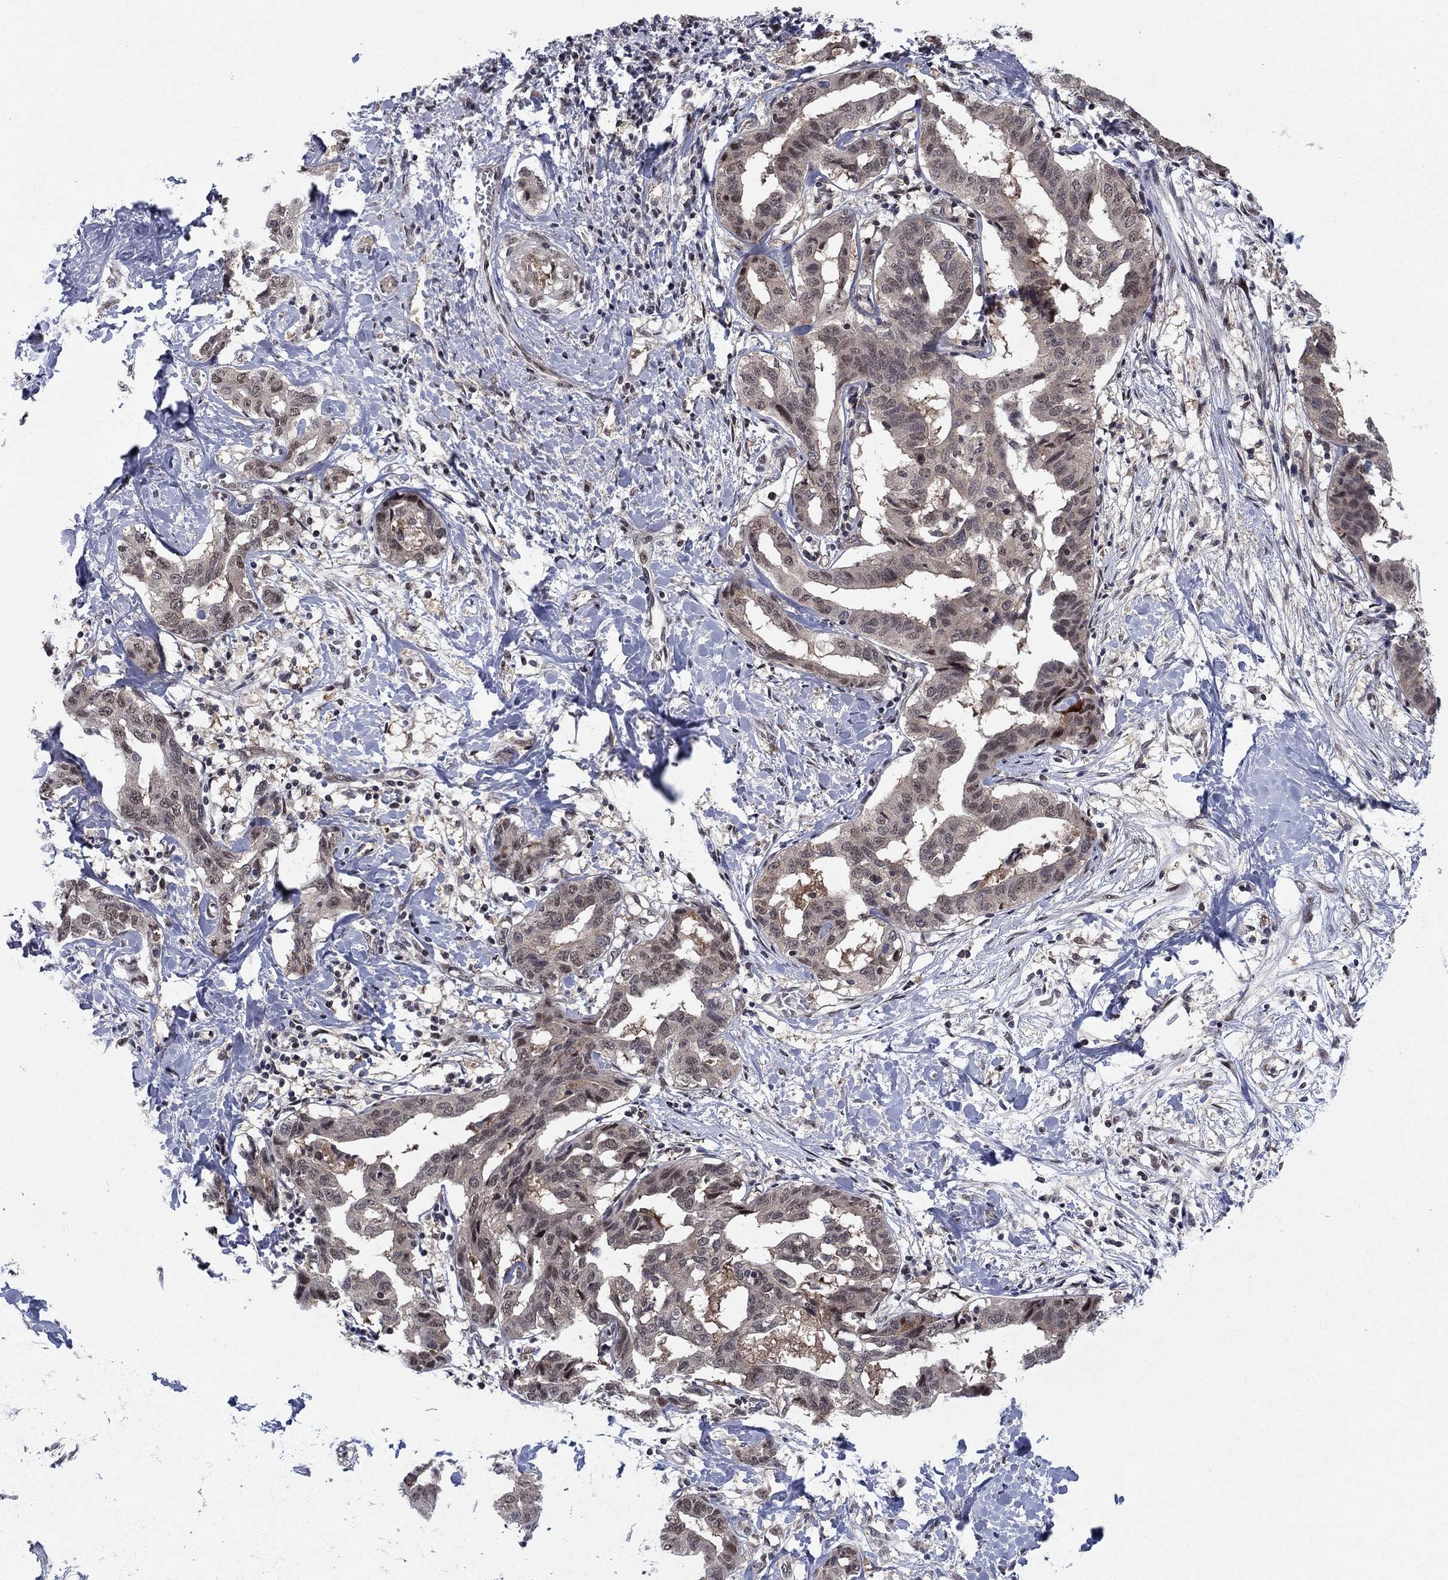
{"staining": {"intensity": "weak", "quantity": "<25%", "location": "cytoplasmic/membranous,nuclear"}, "tissue": "liver cancer", "cell_type": "Tumor cells", "image_type": "cancer", "snomed": [{"axis": "morphology", "description": "Cholangiocarcinoma"}, {"axis": "topography", "description": "Liver"}], "caption": "Immunohistochemistry of human liver cholangiocarcinoma demonstrates no expression in tumor cells.", "gene": "PSMC1", "patient": {"sex": "male", "age": 59}}